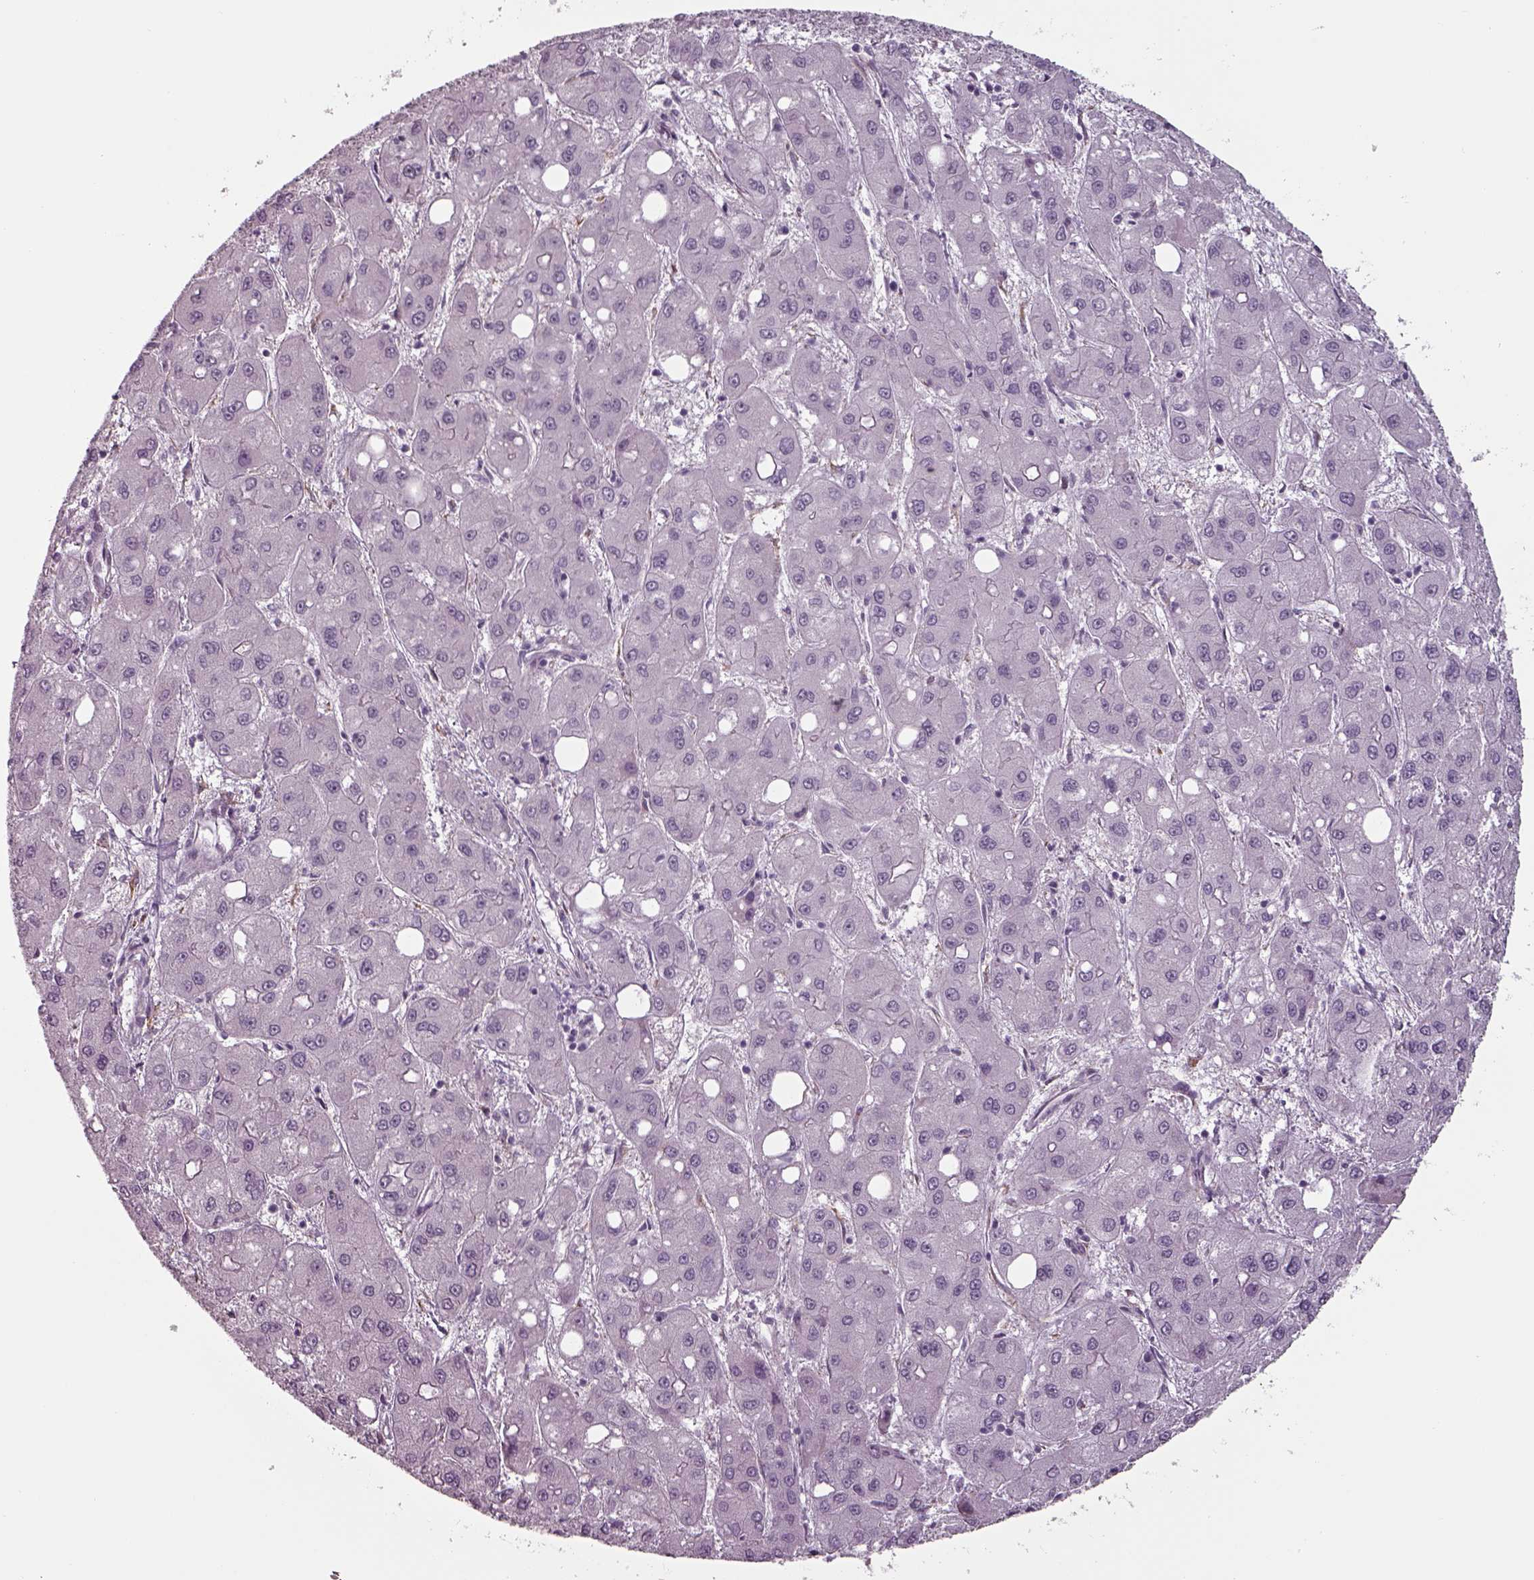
{"staining": {"intensity": "negative", "quantity": "none", "location": "none"}, "tissue": "liver cancer", "cell_type": "Tumor cells", "image_type": "cancer", "snomed": [{"axis": "morphology", "description": "Carcinoma, Hepatocellular, NOS"}, {"axis": "topography", "description": "Liver"}], "caption": "The image demonstrates no staining of tumor cells in liver cancer. The staining was performed using DAB (3,3'-diaminobenzidine) to visualize the protein expression in brown, while the nuclei were stained in blue with hematoxylin (Magnification: 20x).", "gene": "SEPTIN14", "patient": {"sex": "male", "age": 73}}